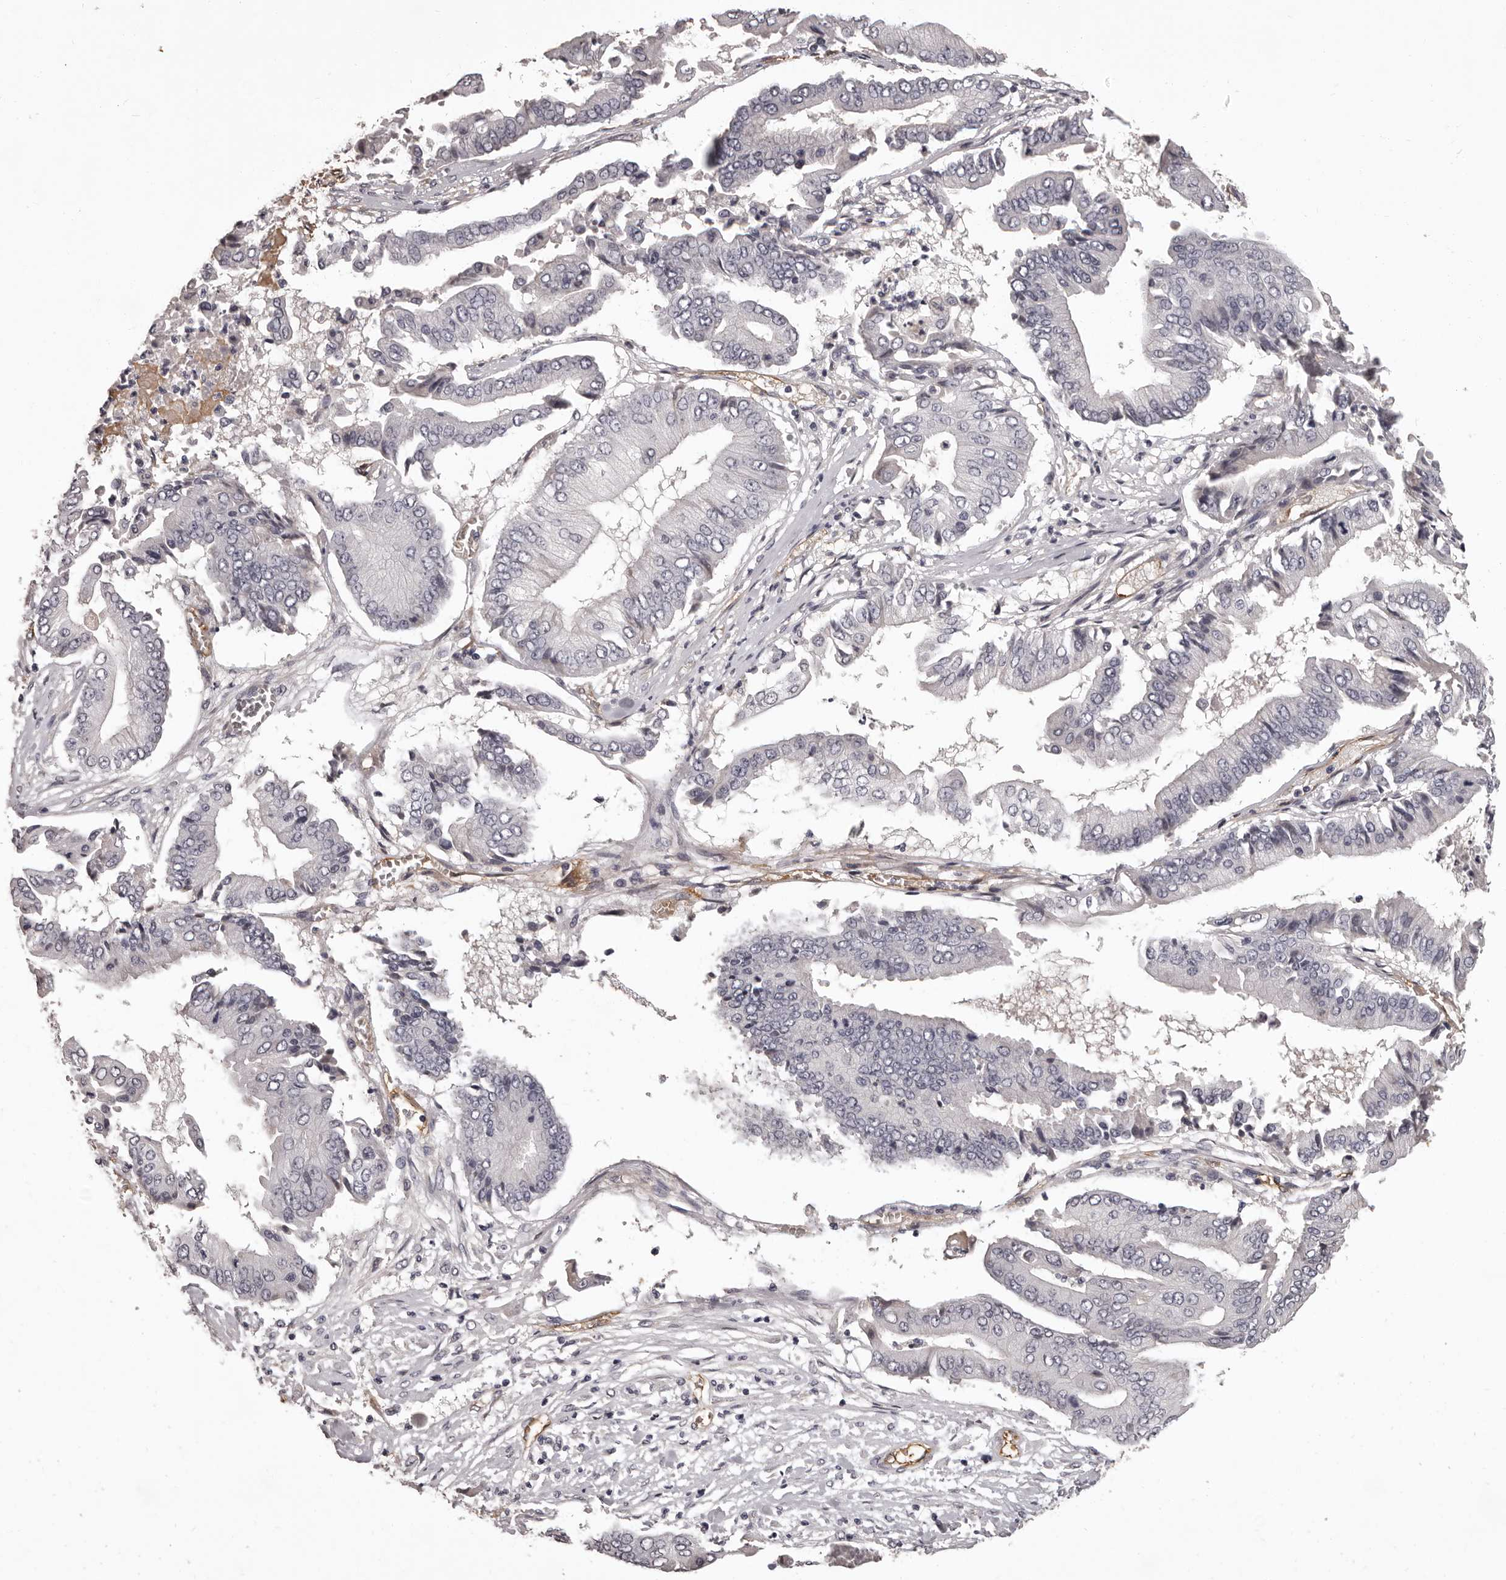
{"staining": {"intensity": "negative", "quantity": "none", "location": "none"}, "tissue": "pancreatic cancer", "cell_type": "Tumor cells", "image_type": "cancer", "snomed": [{"axis": "morphology", "description": "Adenocarcinoma, NOS"}, {"axis": "topography", "description": "Pancreas"}], "caption": "High power microscopy photomicrograph of an immunohistochemistry (IHC) histopathology image of pancreatic adenocarcinoma, revealing no significant positivity in tumor cells. The staining is performed using DAB brown chromogen with nuclei counter-stained in using hematoxylin.", "gene": "GPR78", "patient": {"sex": "female", "age": 77}}